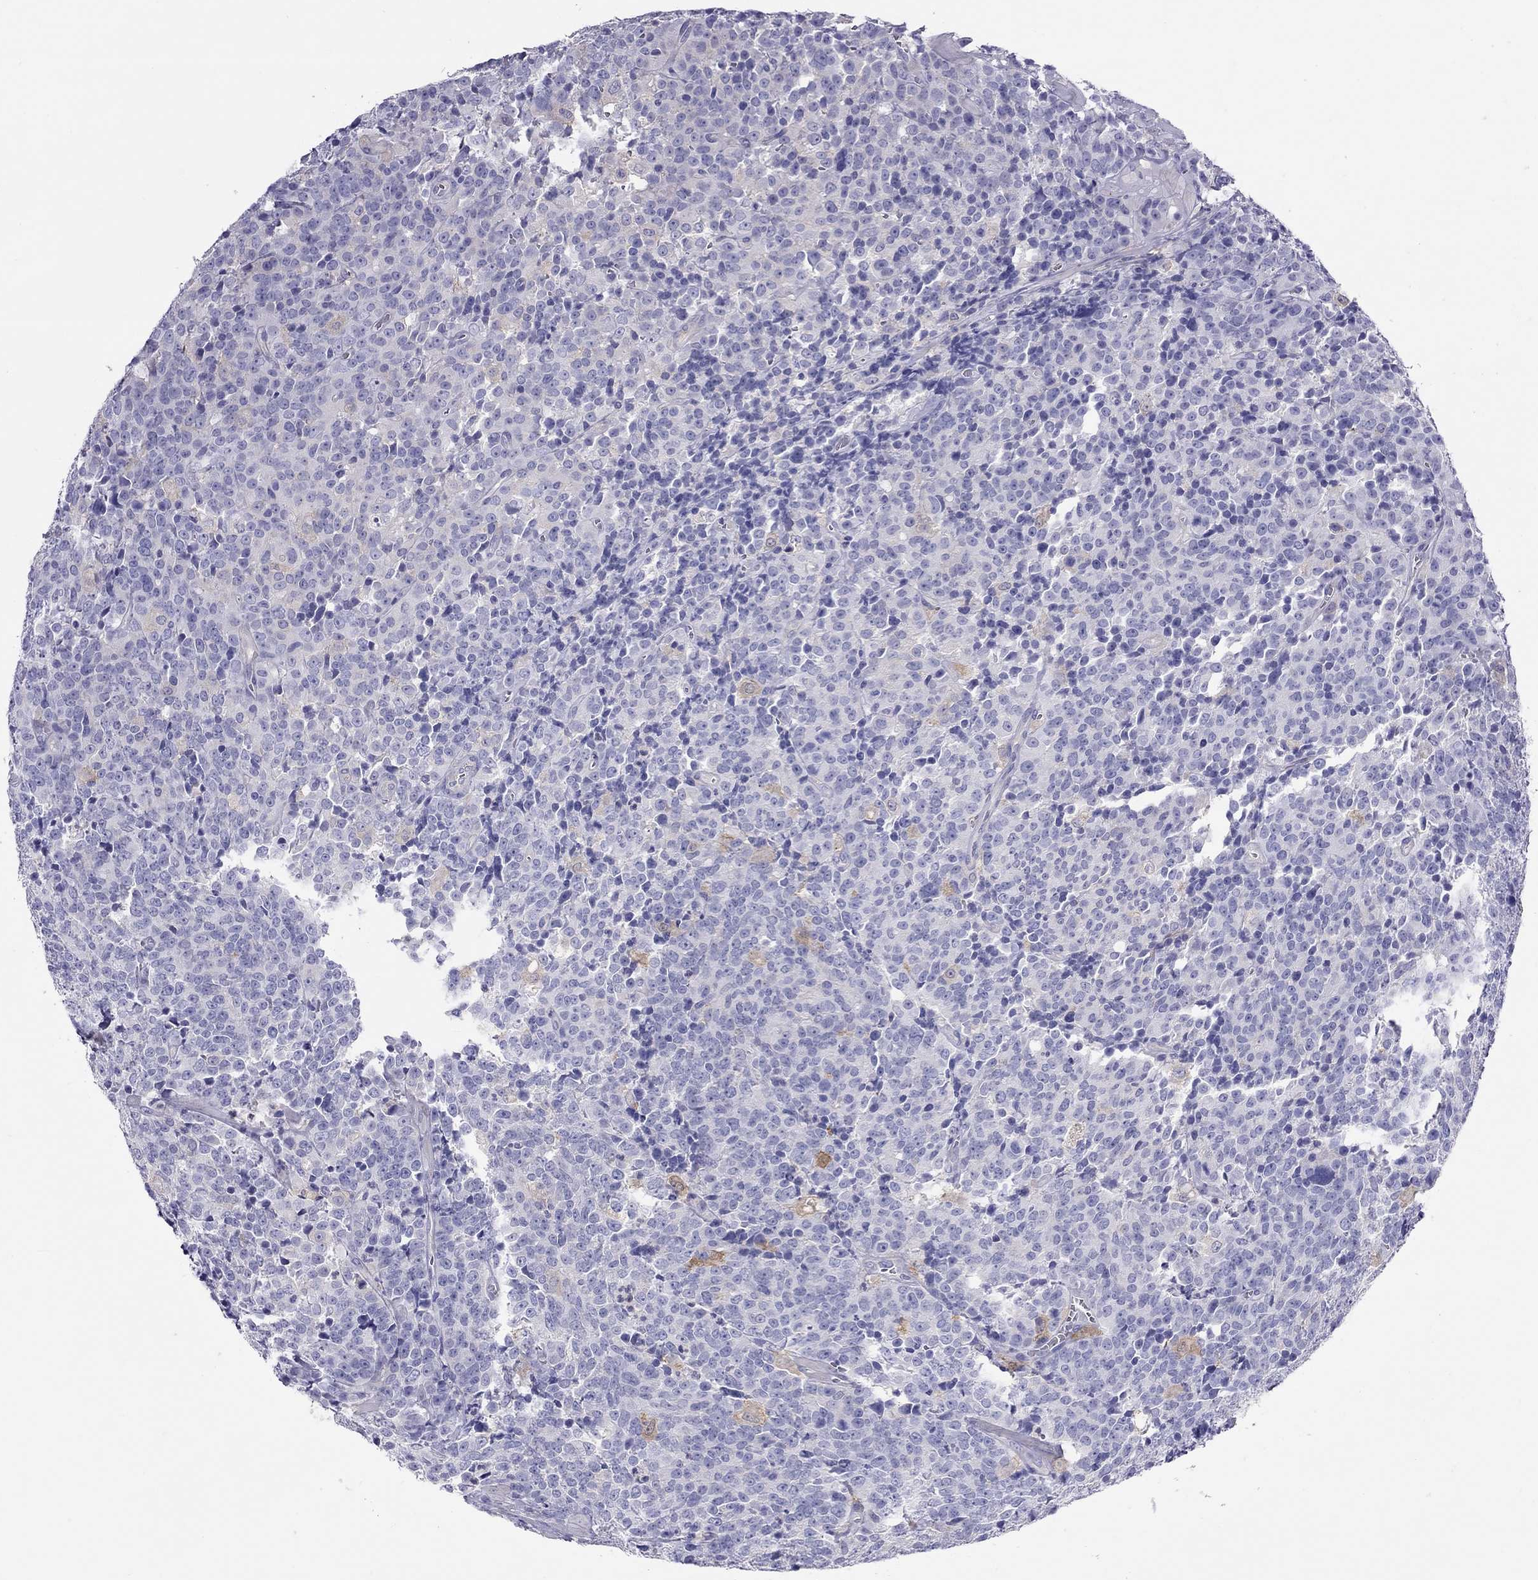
{"staining": {"intensity": "negative", "quantity": "none", "location": "none"}, "tissue": "prostate cancer", "cell_type": "Tumor cells", "image_type": "cancer", "snomed": [{"axis": "morphology", "description": "Adenocarcinoma, NOS"}, {"axis": "topography", "description": "Prostate"}], "caption": "This image is of prostate adenocarcinoma stained with IHC to label a protein in brown with the nuclei are counter-stained blue. There is no staining in tumor cells.", "gene": "ALOX15B", "patient": {"sex": "male", "age": 67}}